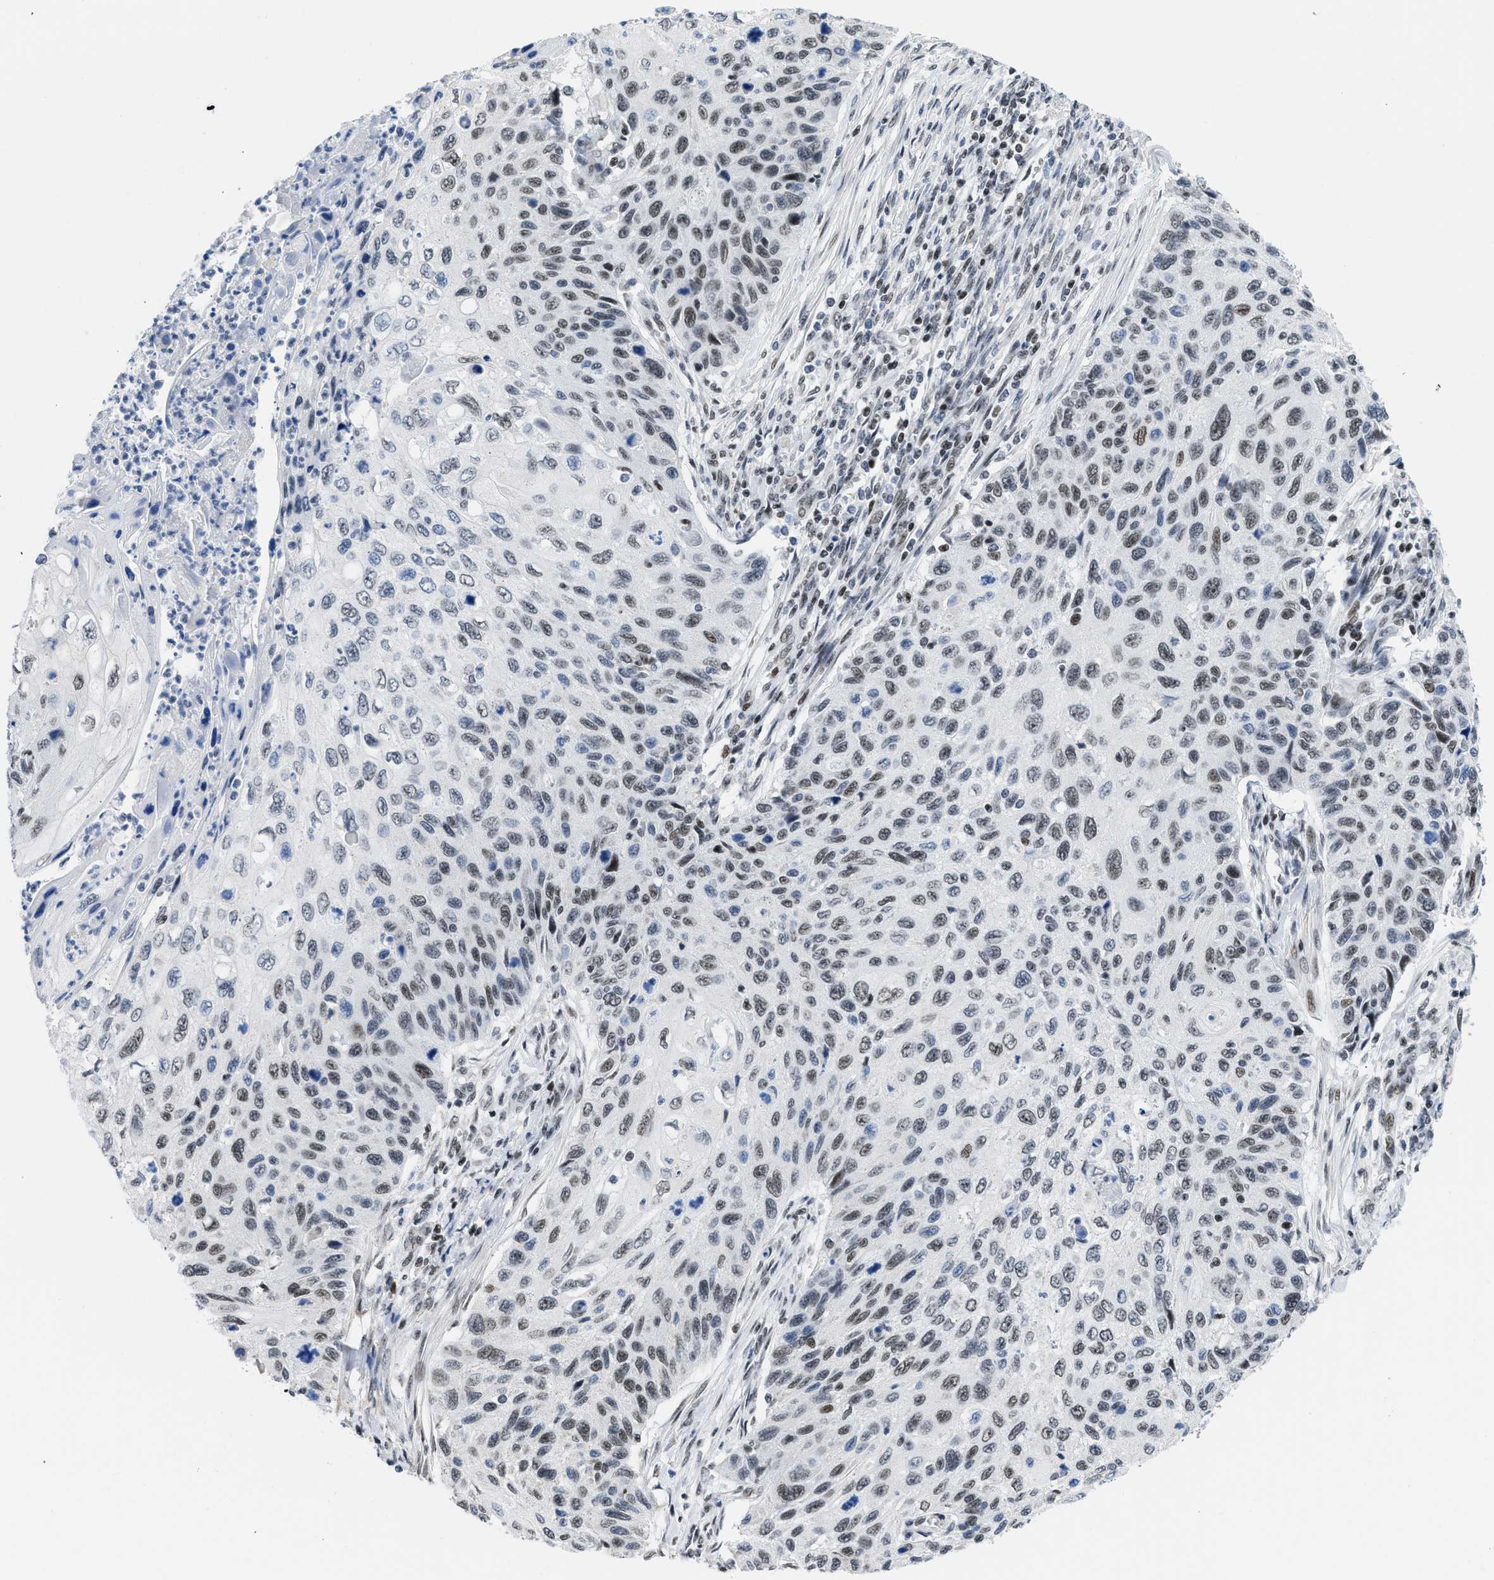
{"staining": {"intensity": "weak", "quantity": ">75%", "location": "nuclear"}, "tissue": "cervical cancer", "cell_type": "Tumor cells", "image_type": "cancer", "snomed": [{"axis": "morphology", "description": "Squamous cell carcinoma, NOS"}, {"axis": "topography", "description": "Cervix"}], "caption": "Tumor cells display low levels of weak nuclear positivity in about >75% of cells in cervical cancer (squamous cell carcinoma).", "gene": "TERF2IP", "patient": {"sex": "female", "age": 70}}